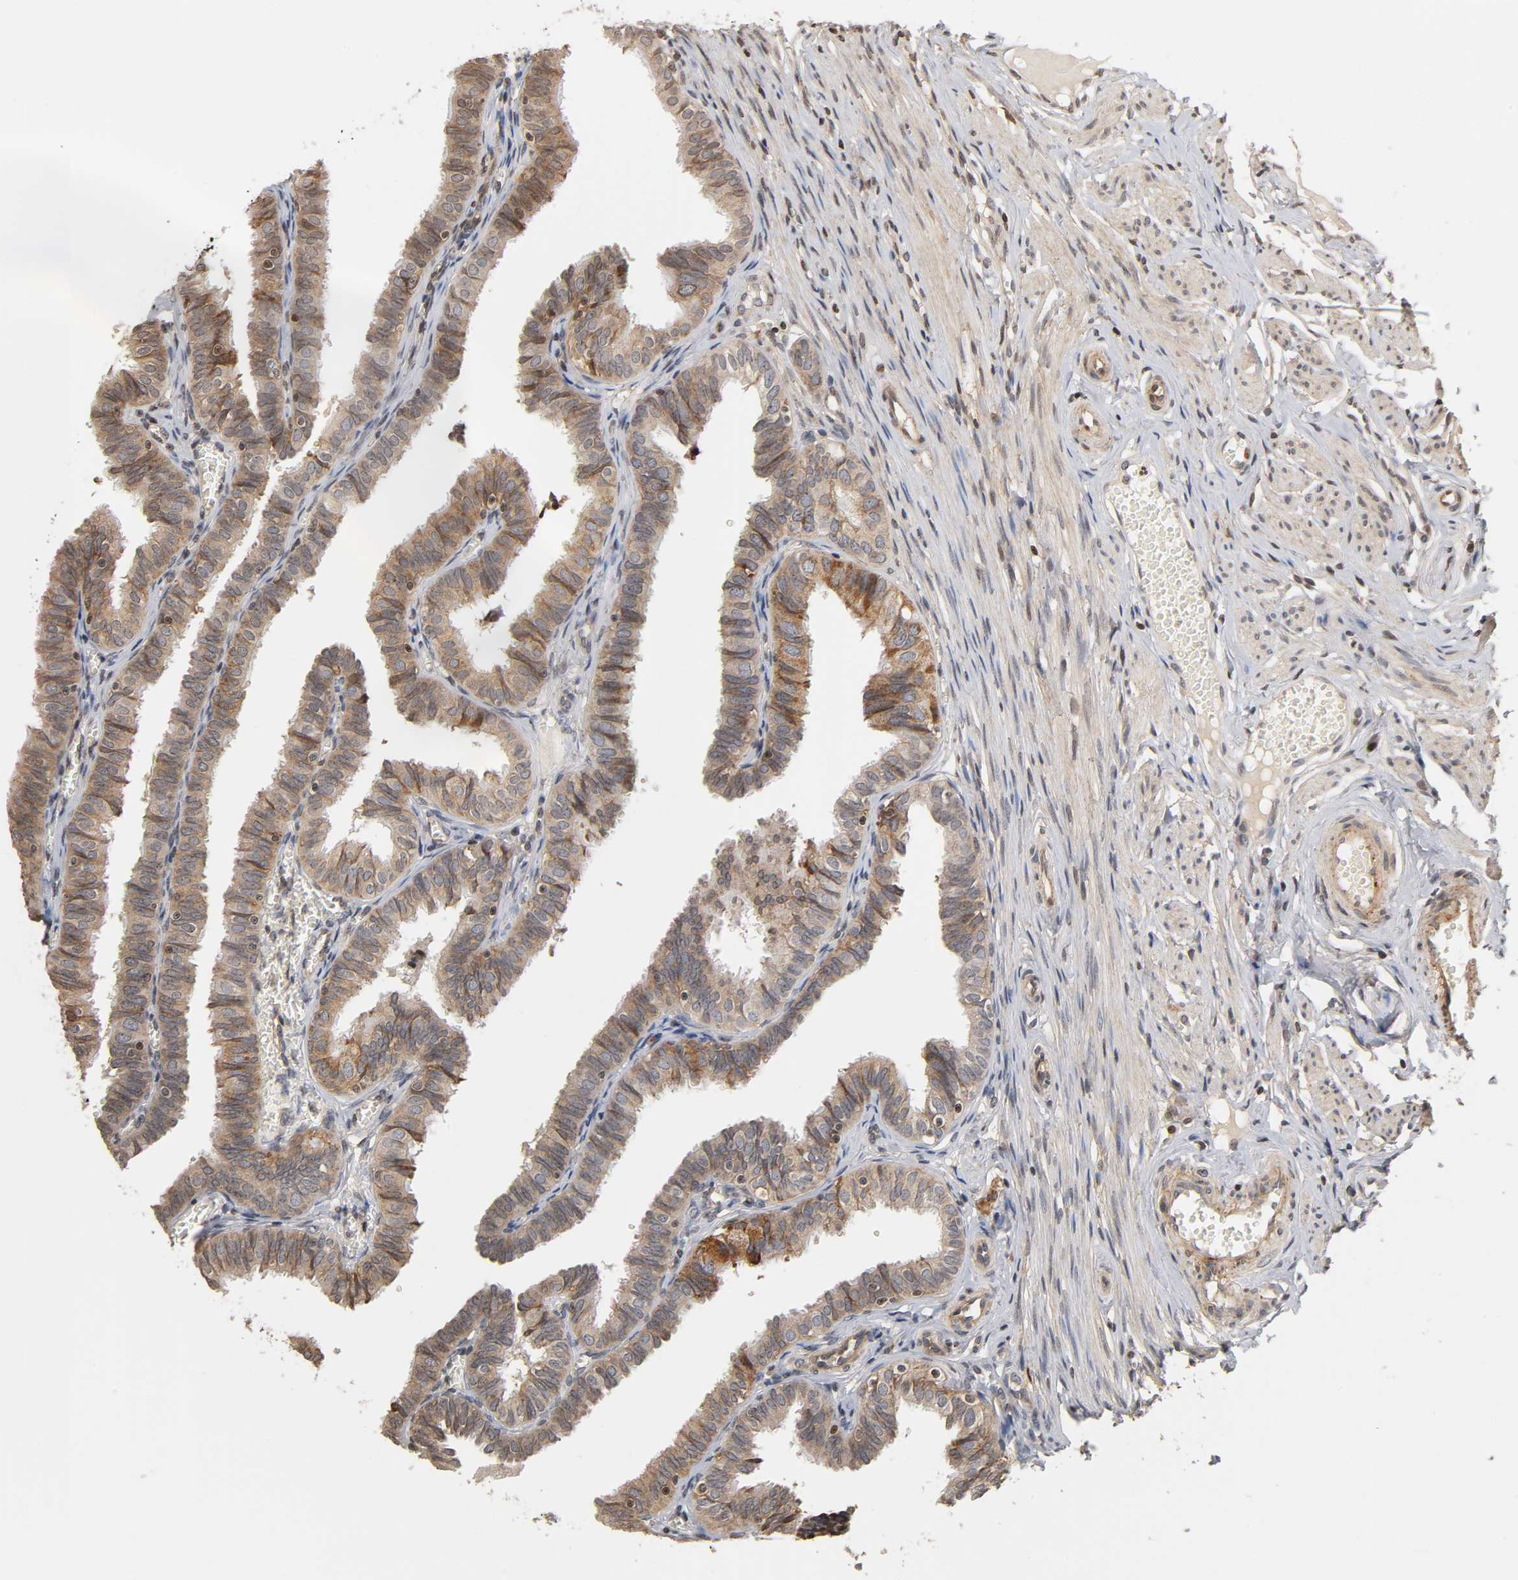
{"staining": {"intensity": "moderate", "quantity": ">75%", "location": "cytoplasmic/membranous"}, "tissue": "fallopian tube", "cell_type": "Glandular cells", "image_type": "normal", "snomed": [{"axis": "morphology", "description": "Normal tissue, NOS"}, {"axis": "topography", "description": "Fallopian tube"}], "caption": "Immunohistochemical staining of normal human fallopian tube displays >75% levels of moderate cytoplasmic/membranous protein staining in about >75% of glandular cells.", "gene": "ITGAV", "patient": {"sex": "female", "age": 46}}